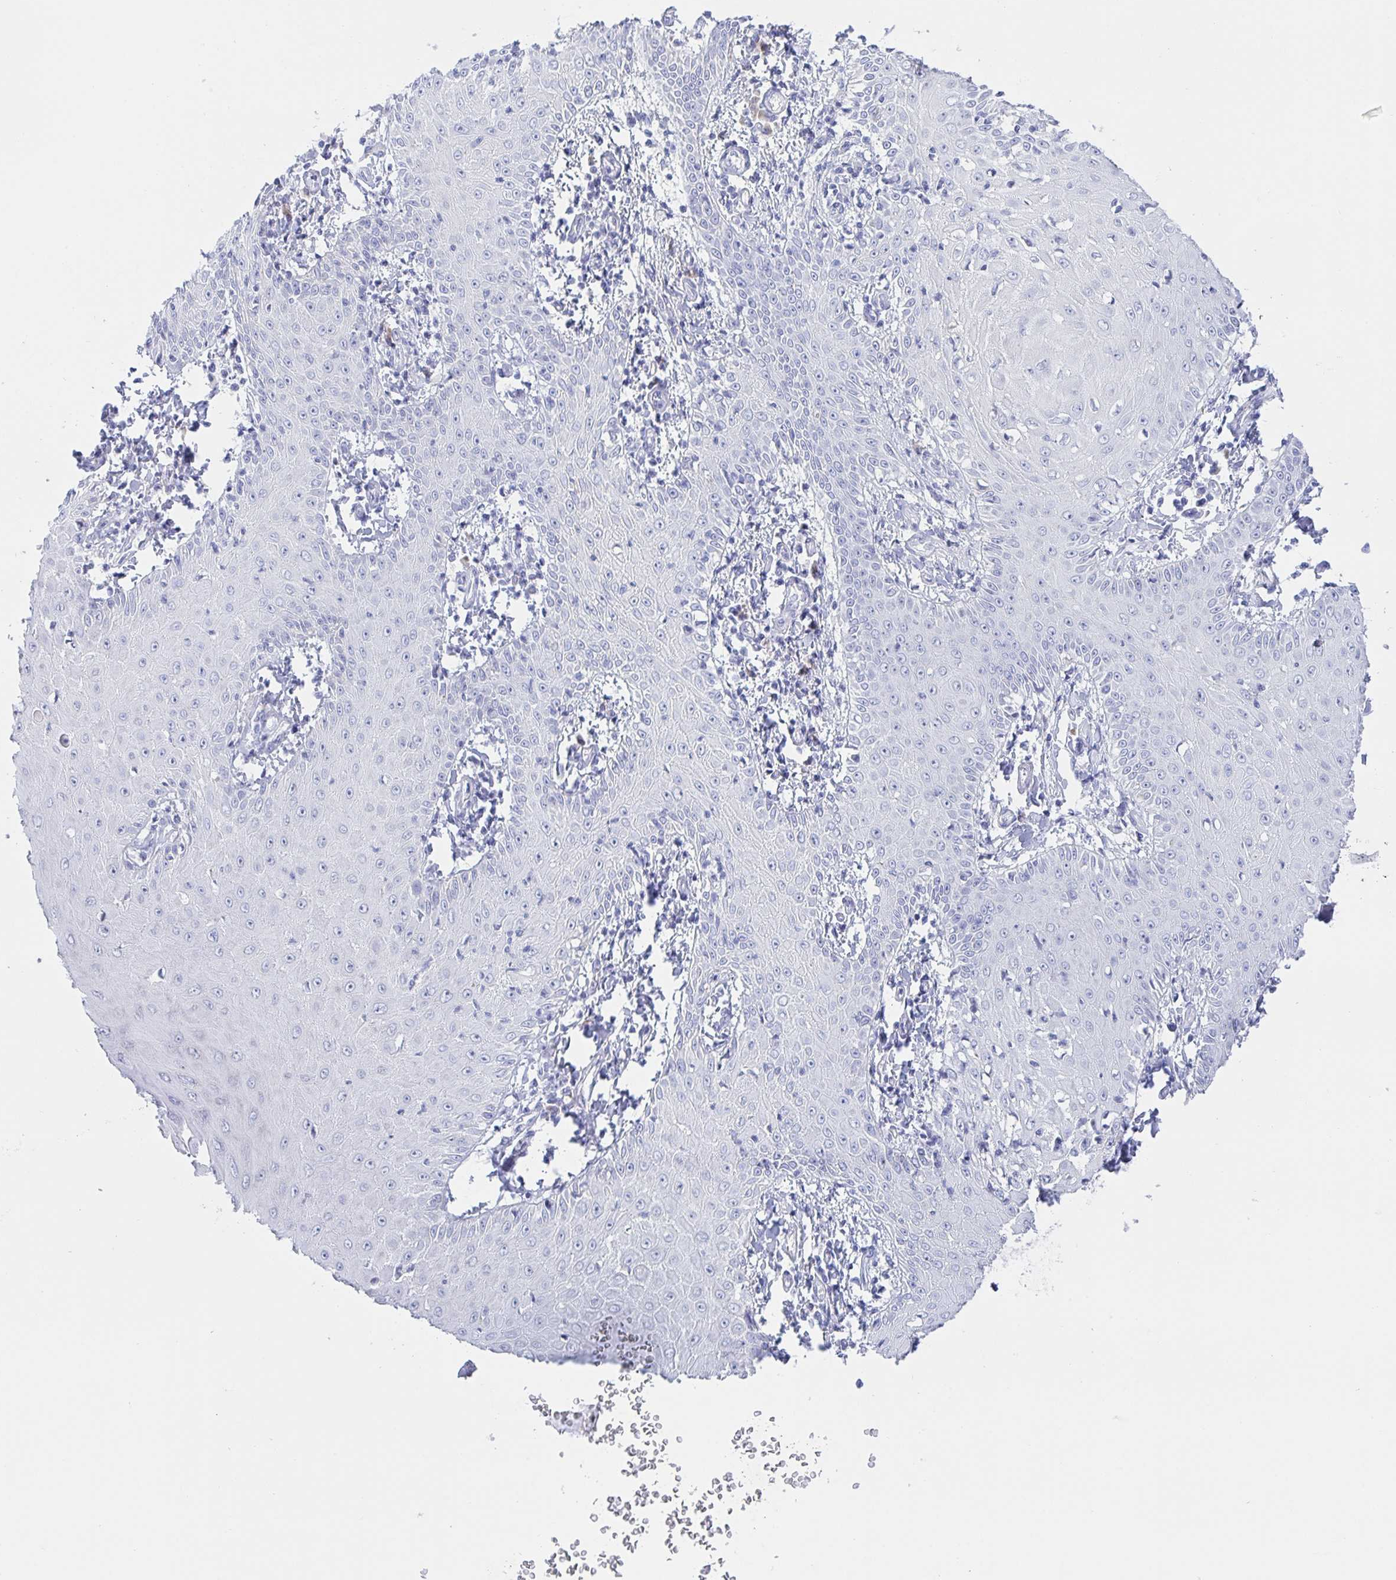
{"staining": {"intensity": "negative", "quantity": "none", "location": "none"}, "tissue": "skin cancer", "cell_type": "Tumor cells", "image_type": "cancer", "snomed": [{"axis": "morphology", "description": "Squamous cell carcinoma, NOS"}, {"axis": "topography", "description": "Skin"}], "caption": "This is an immunohistochemistry (IHC) histopathology image of skin cancer (squamous cell carcinoma). There is no positivity in tumor cells.", "gene": "SIAH3", "patient": {"sex": "male", "age": 70}}